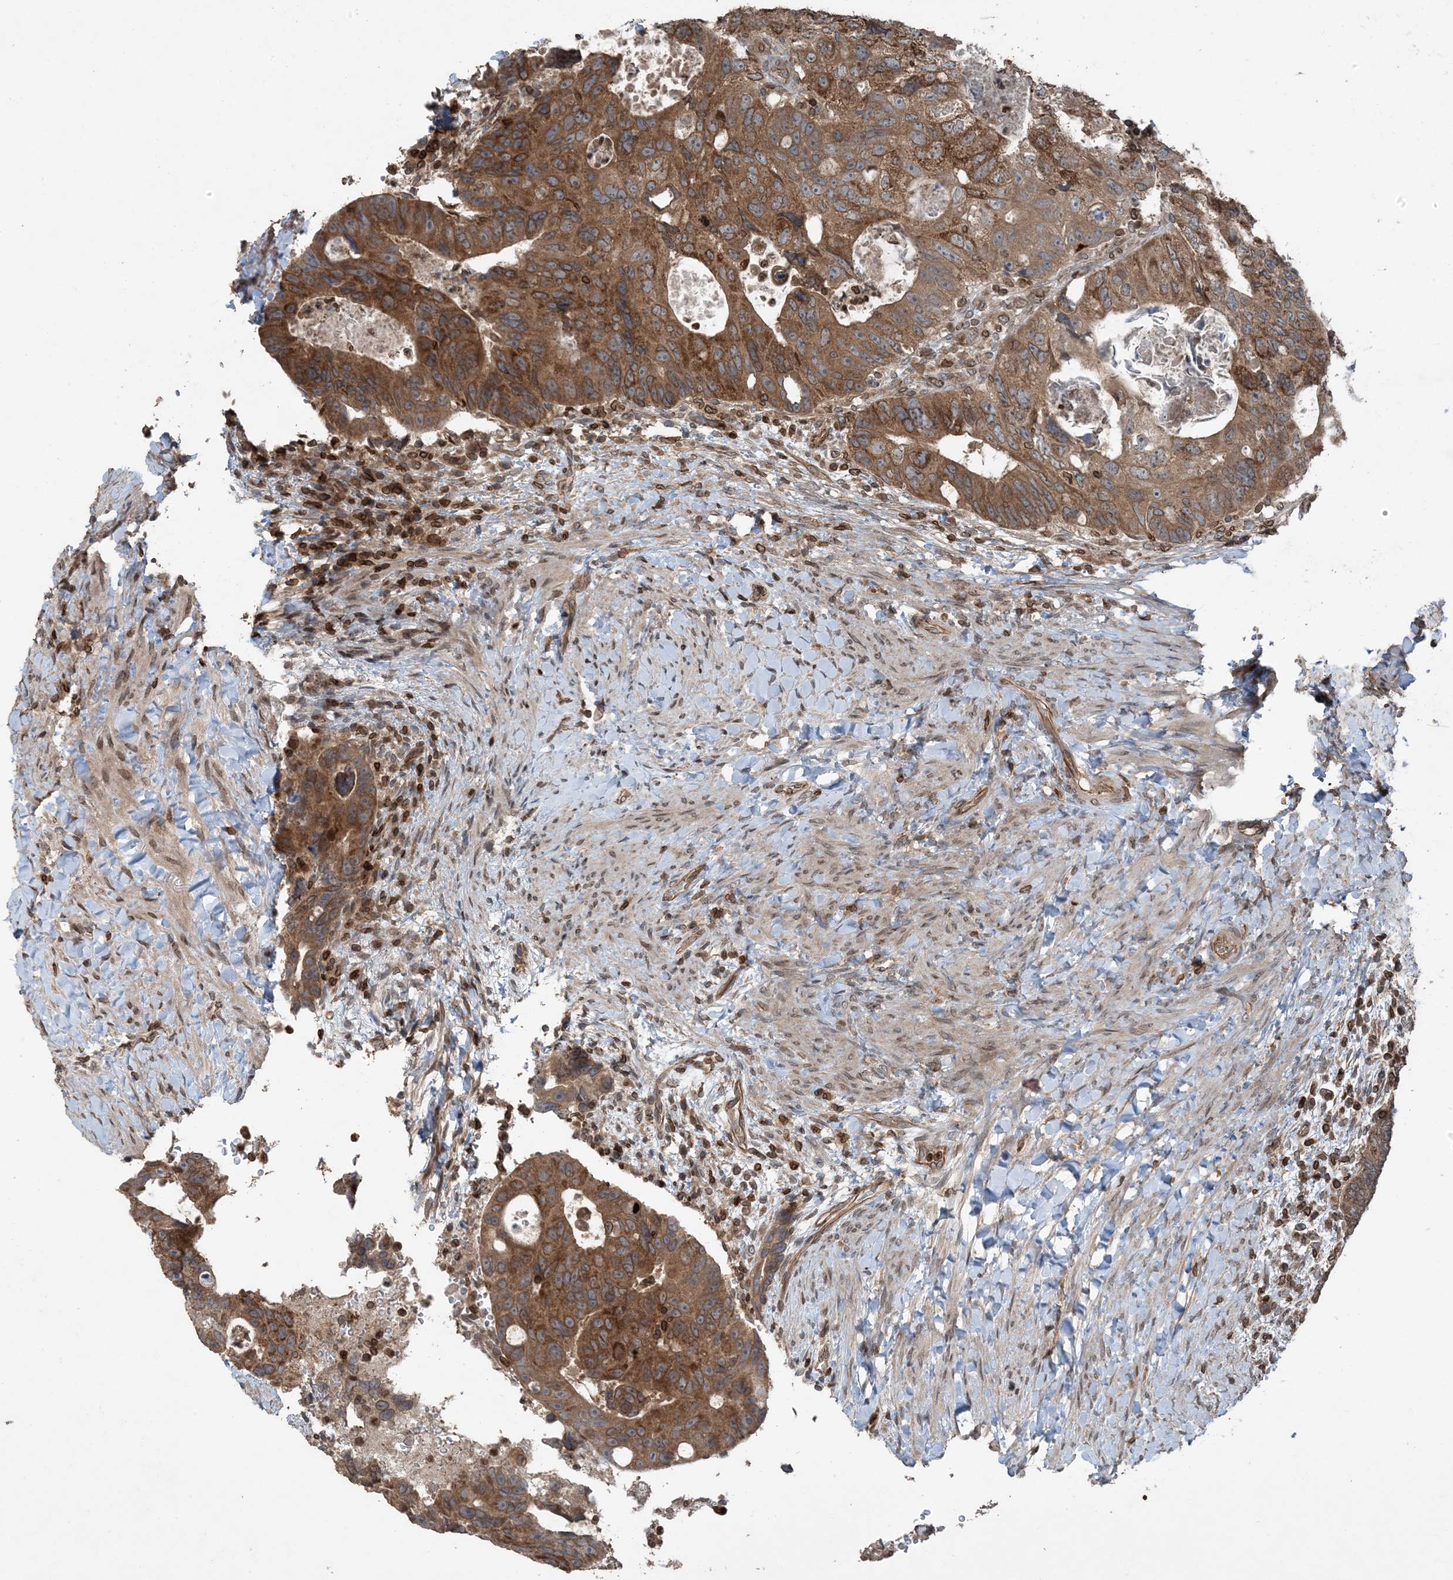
{"staining": {"intensity": "strong", "quantity": ">75%", "location": "cytoplasmic/membranous,nuclear"}, "tissue": "colorectal cancer", "cell_type": "Tumor cells", "image_type": "cancer", "snomed": [{"axis": "morphology", "description": "Adenocarcinoma, NOS"}, {"axis": "topography", "description": "Rectum"}], "caption": "An image of human colorectal cancer stained for a protein shows strong cytoplasmic/membranous and nuclear brown staining in tumor cells. (Brightfield microscopy of DAB IHC at high magnification).", "gene": "ZFAND2B", "patient": {"sex": "male", "age": 59}}